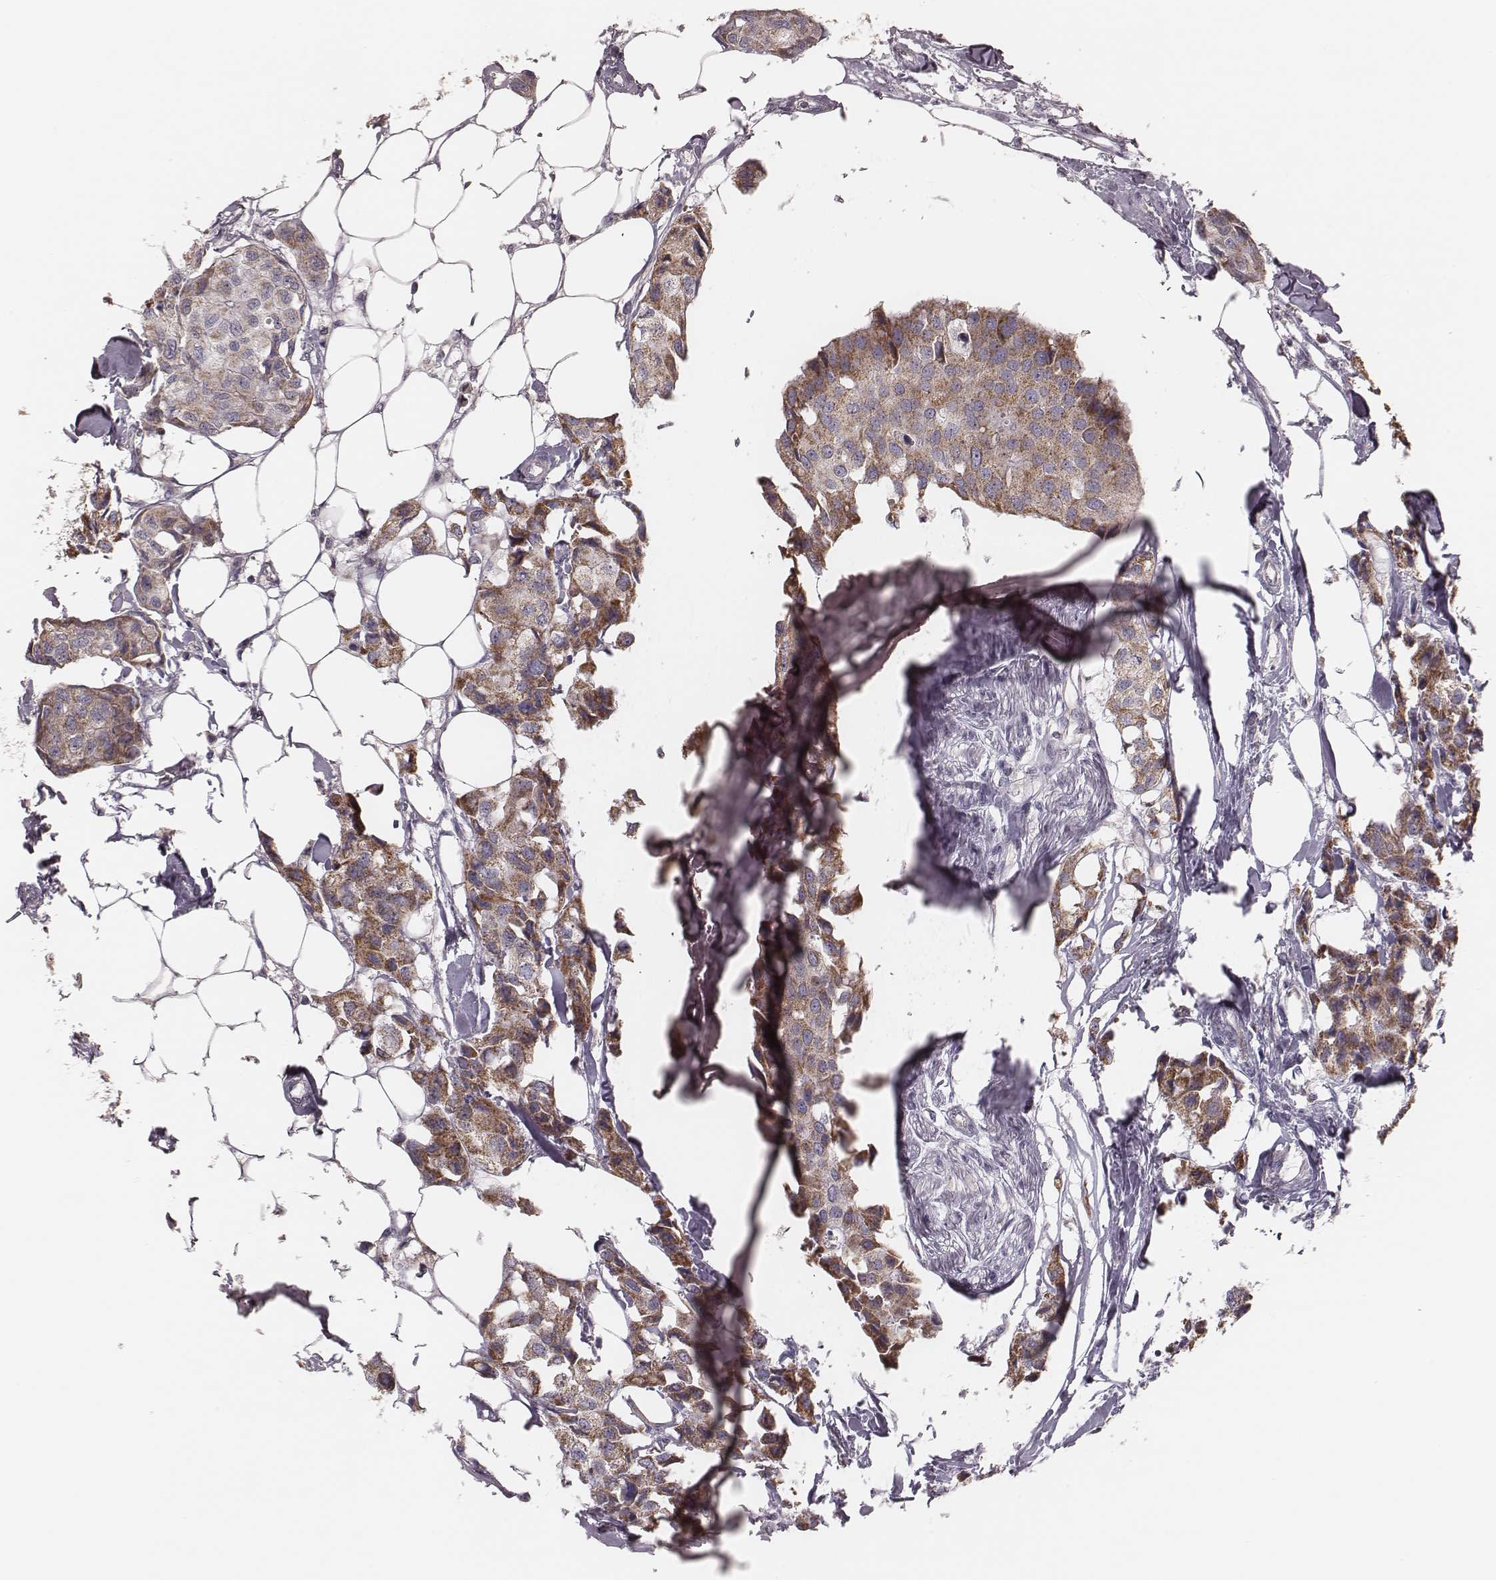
{"staining": {"intensity": "moderate", "quantity": "25%-75%", "location": "cytoplasmic/membranous"}, "tissue": "breast cancer", "cell_type": "Tumor cells", "image_type": "cancer", "snomed": [{"axis": "morphology", "description": "Duct carcinoma"}, {"axis": "topography", "description": "Breast"}], "caption": "An IHC histopathology image of neoplastic tissue is shown. Protein staining in brown labels moderate cytoplasmic/membranous positivity in breast cancer (intraductal carcinoma) within tumor cells. The protein of interest is shown in brown color, while the nuclei are stained blue.", "gene": "MRPS27", "patient": {"sex": "female", "age": 80}}